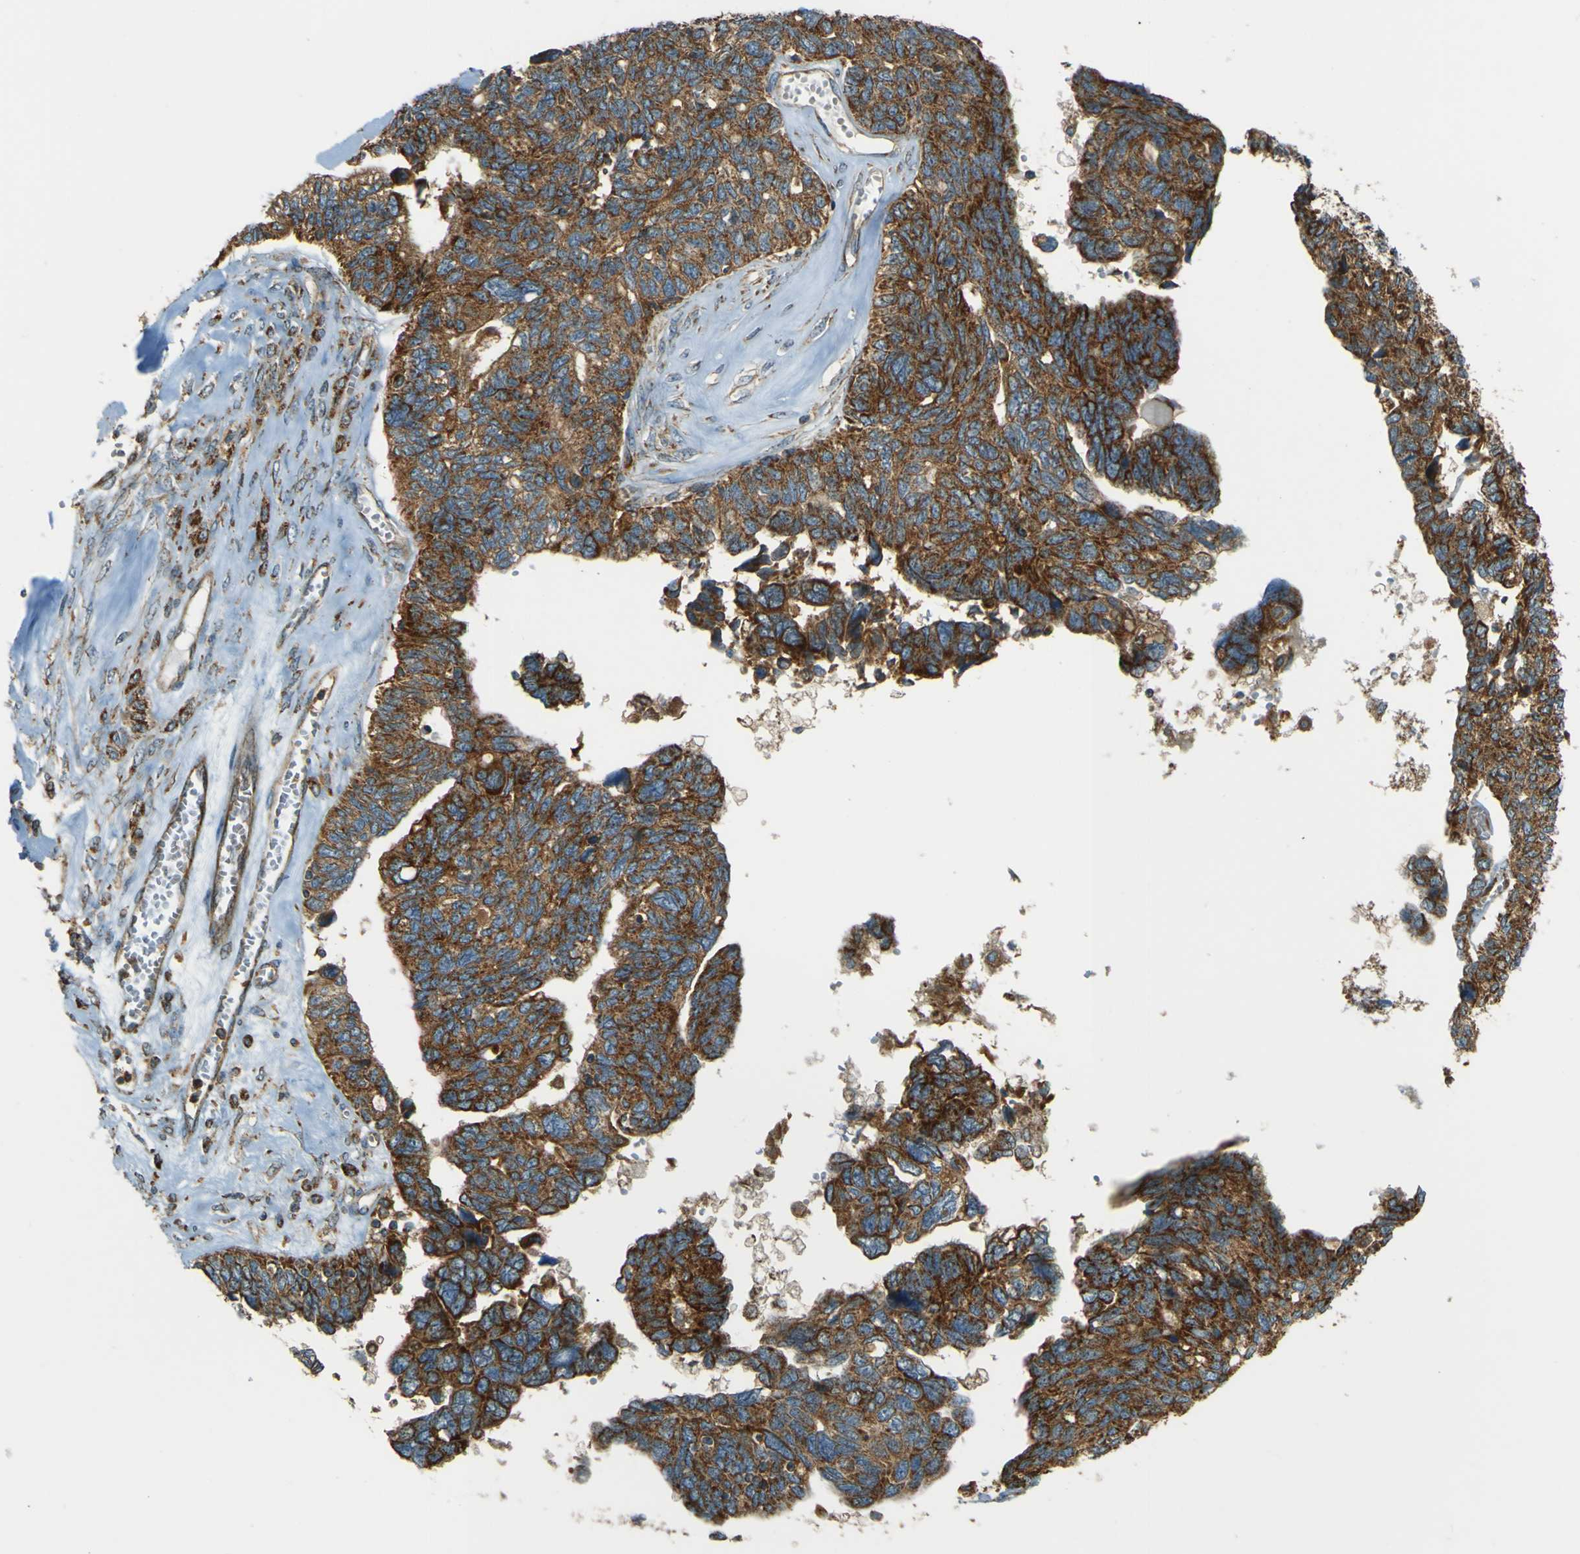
{"staining": {"intensity": "strong", "quantity": ">75%", "location": "cytoplasmic/membranous"}, "tissue": "ovarian cancer", "cell_type": "Tumor cells", "image_type": "cancer", "snomed": [{"axis": "morphology", "description": "Cystadenocarcinoma, serous, NOS"}, {"axis": "topography", "description": "Ovary"}], "caption": "Human ovarian cancer stained for a protein (brown) shows strong cytoplasmic/membranous positive expression in approximately >75% of tumor cells.", "gene": "DNAJC5", "patient": {"sex": "female", "age": 79}}